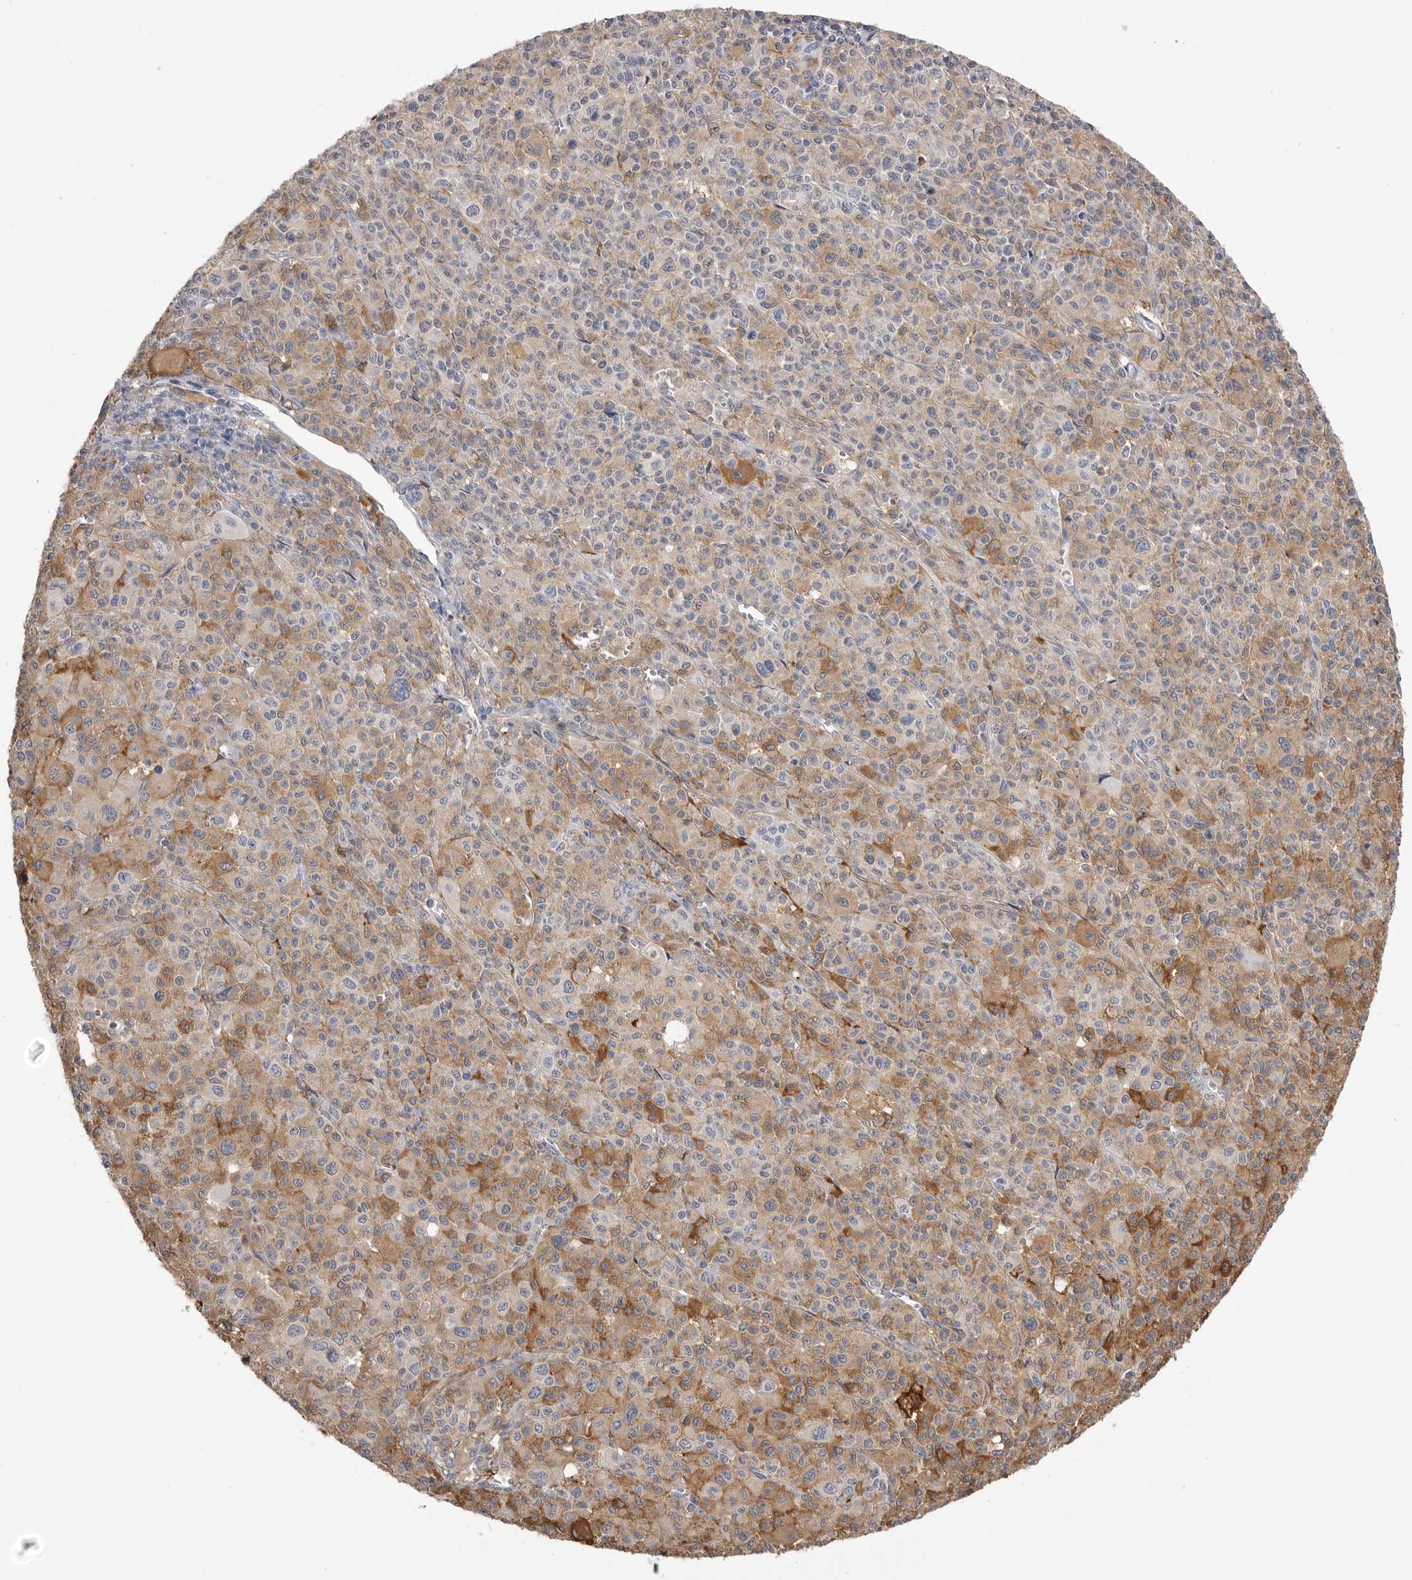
{"staining": {"intensity": "moderate", "quantity": "25%-75%", "location": "cytoplasmic/membranous"}, "tissue": "melanoma", "cell_type": "Tumor cells", "image_type": "cancer", "snomed": [{"axis": "morphology", "description": "Malignant melanoma, Metastatic site"}, {"axis": "topography", "description": "Skin"}], "caption": "A histopathology image showing moderate cytoplasmic/membranous positivity in approximately 25%-75% of tumor cells in malignant melanoma (metastatic site), as visualized by brown immunohistochemical staining.", "gene": "AKAP12", "patient": {"sex": "female", "age": 74}}